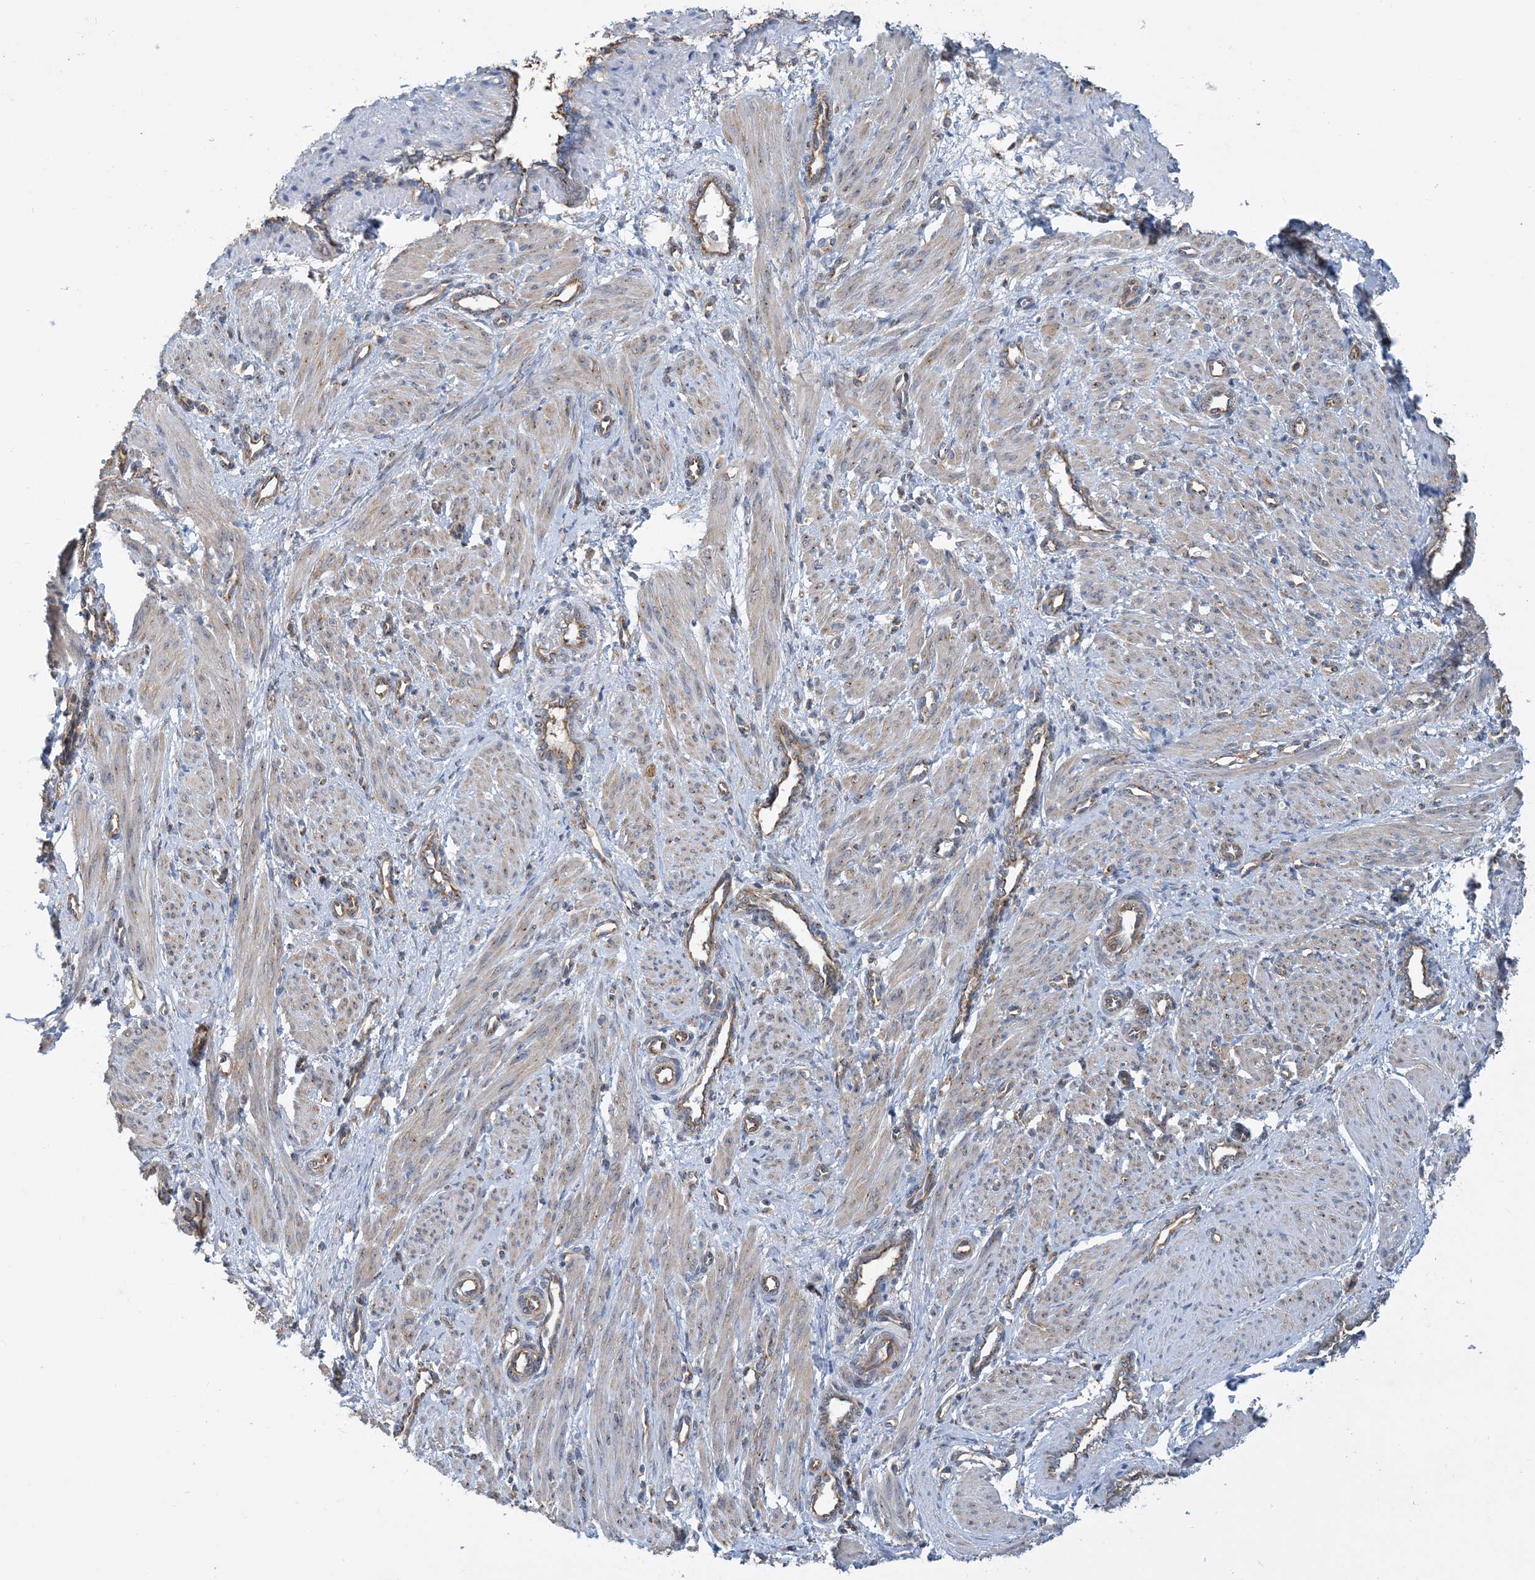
{"staining": {"intensity": "weak", "quantity": "<25%", "location": "cytoplasmic/membranous"}, "tissue": "smooth muscle", "cell_type": "Smooth muscle cells", "image_type": "normal", "snomed": [{"axis": "morphology", "description": "Normal tissue, NOS"}, {"axis": "topography", "description": "Endometrium"}], "caption": "High power microscopy histopathology image of an IHC image of unremarkable smooth muscle, revealing no significant expression in smooth muscle cells.", "gene": "SIDT1", "patient": {"sex": "female", "age": 33}}